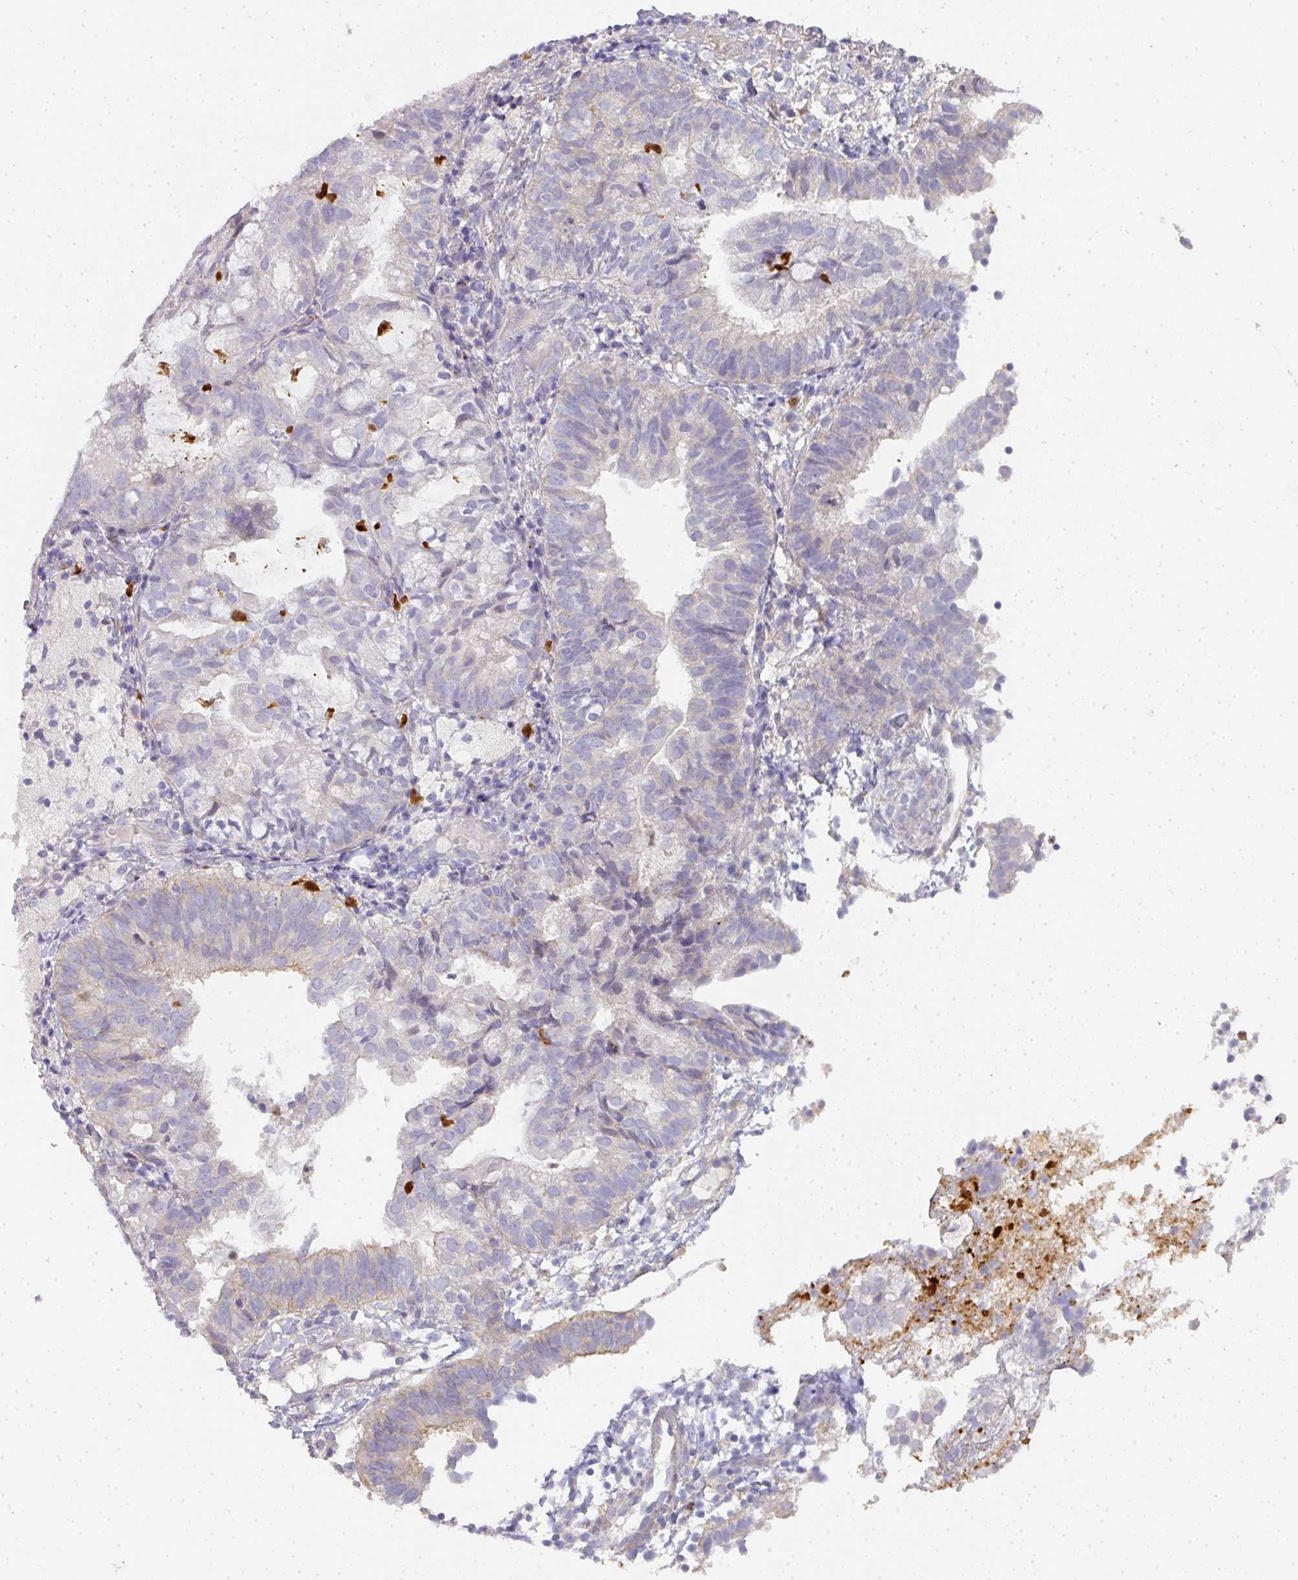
{"staining": {"intensity": "negative", "quantity": "none", "location": "none"}, "tissue": "endometrial cancer", "cell_type": "Tumor cells", "image_type": "cancer", "snomed": [{"axis": "morphology", "description": "Adenocarcinoma, NOS"}, {"axis": "topography", "description": "Endometrium"}], "caption": "DAB immunohistochemical staining of human endometrial cancer reveals no significant staining in tumor cells.", "gene": "HHEX", "patient": {"sex": "female", "age": 80}}